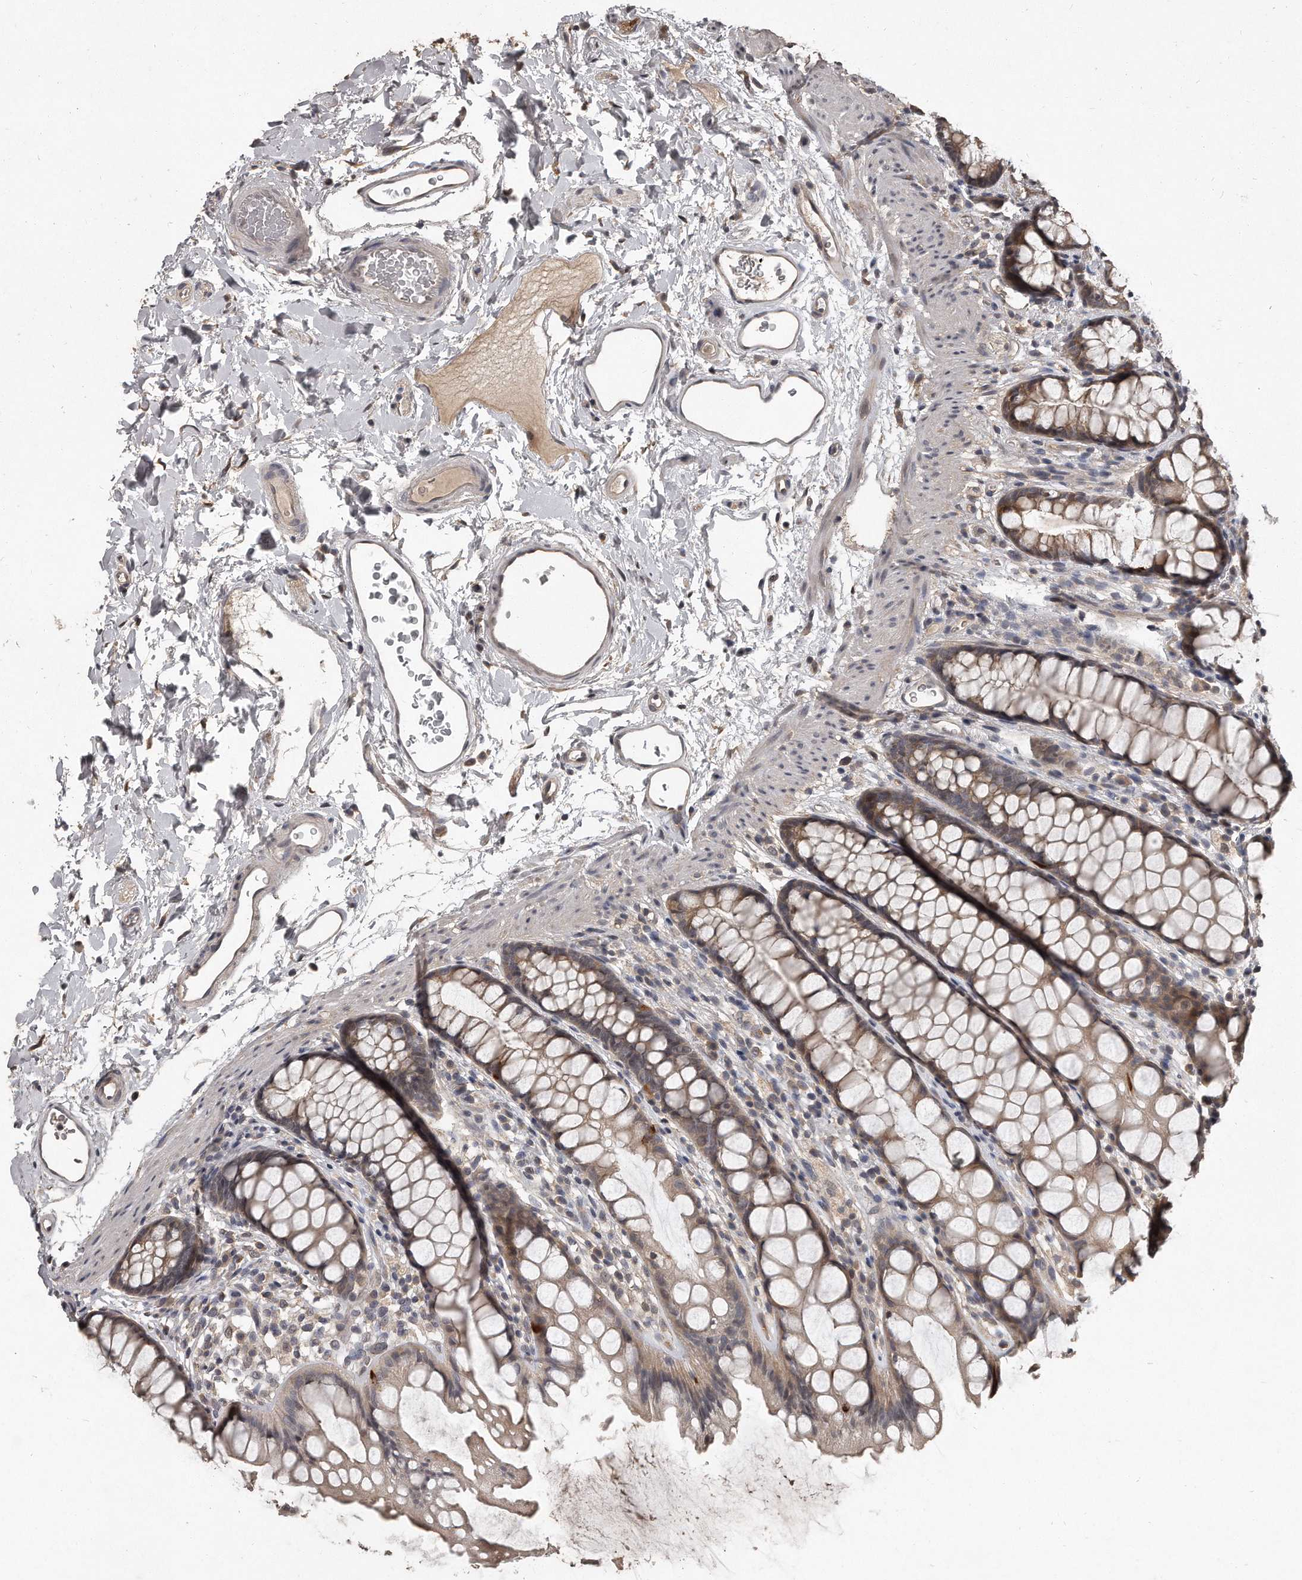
{"staining": {"intensity": "weak", "quantity": ">75%", "location": "cytoplasmic/membranous"}, "tissue": "rectum", "cell_type": "Glandular cells", "image_type": "normal", "snomed": [{"axis": "morphology", "description": "Normal tissue, NOS"}, {"axis": "topography", "description": "Rectum"}], "caption": "Immunohistochemical staining of normal human rectum reveals >75% levels of weak cytoplasmic/membranous protein staining in about >75% of glandular cells. (DAB (3,3'-diaminobenzidine) IHC with brightfield microscopy, high magnification).", "gene": "GRB10", "patient": {"sex": "female", "age": 65}}